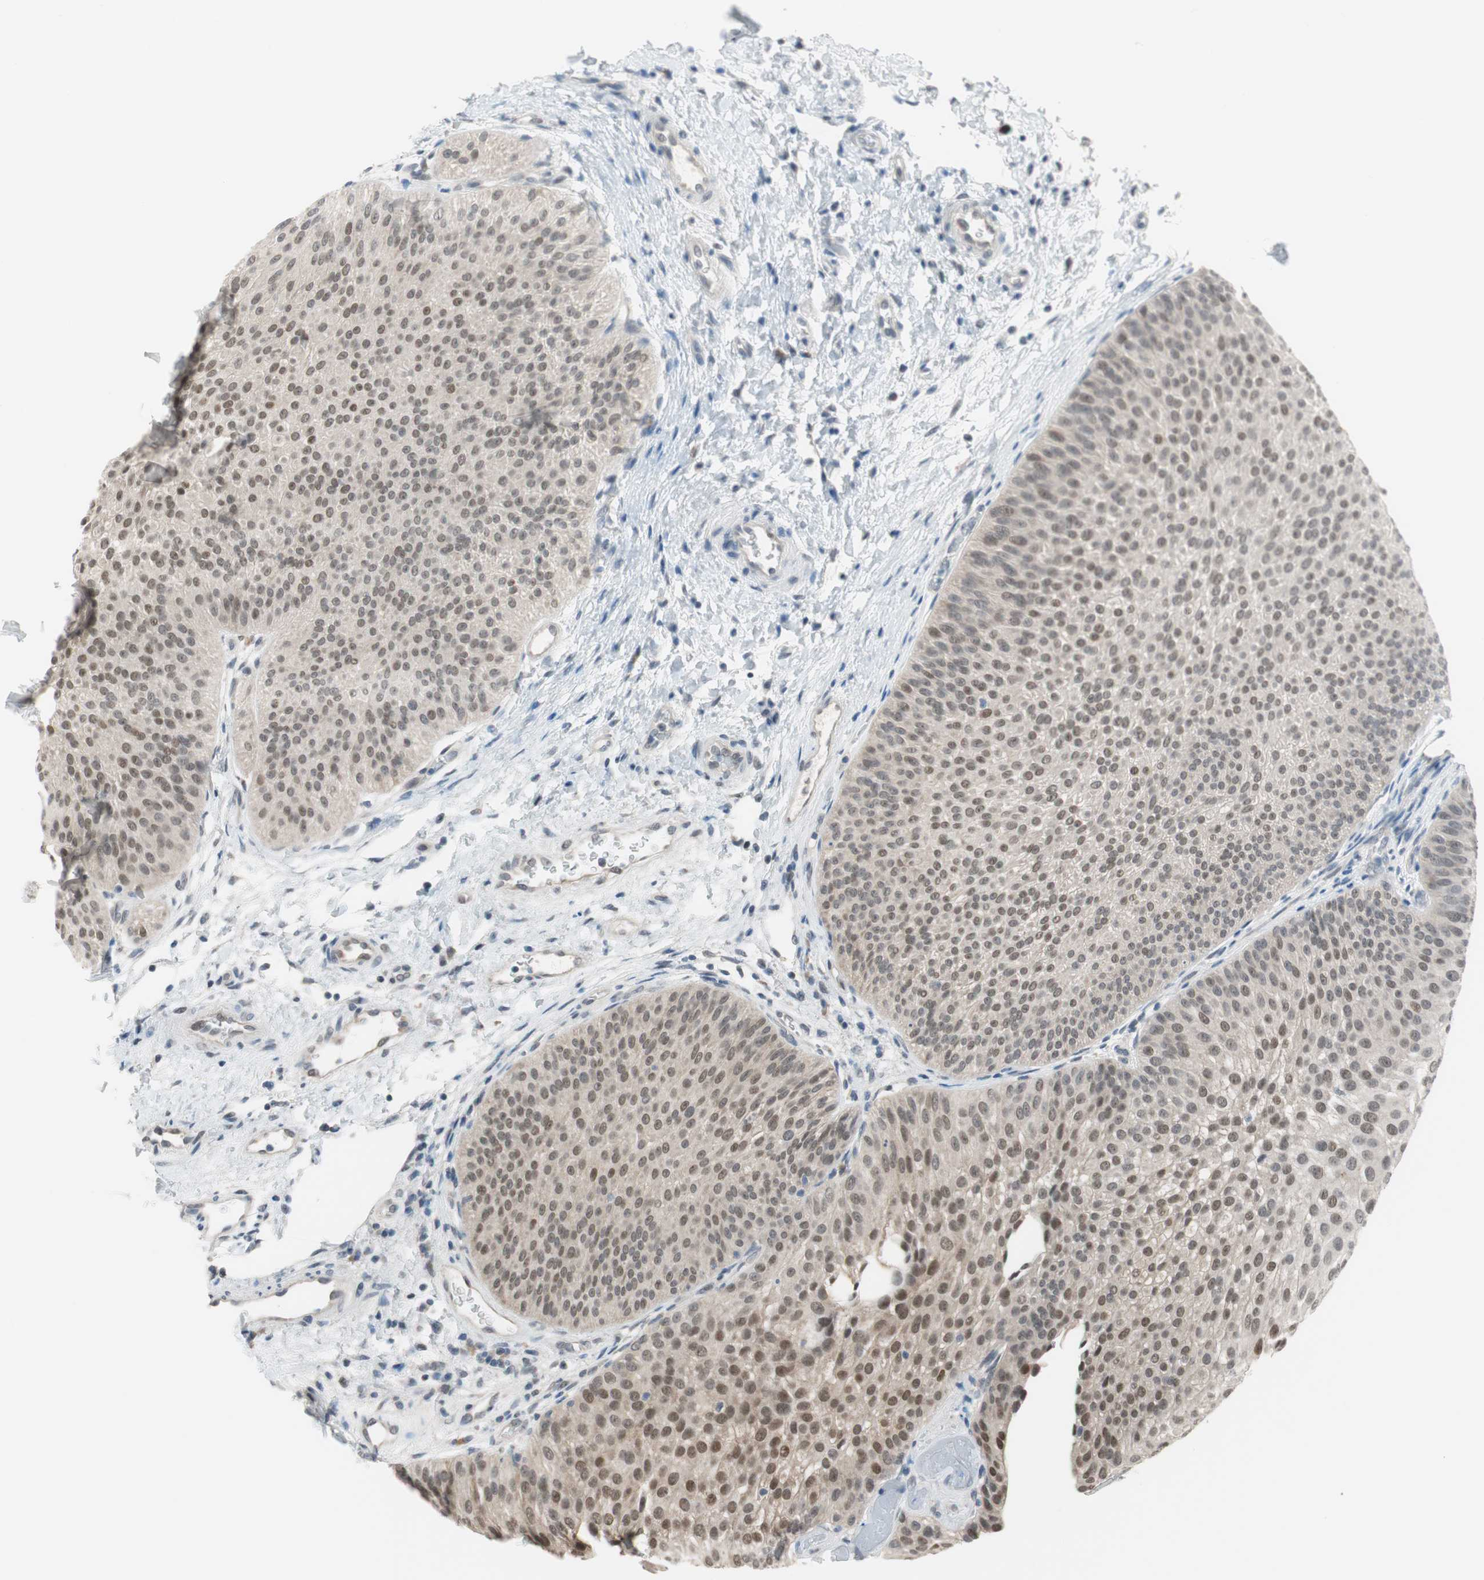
{"staining": {"intensity": "weak", "quantity": "25%-75%", "location": "nuclear"}, "tissue": "urothelial cancer", "cell_type": "Tumor cells", "image_type": "cancer", "snomed": [{"axis": "morphology", "description": "Urothelial carcinoma, Low grade"}, {"axis": "topography", "description": "Urinary bladder"}], "caption": "This photomicrograph demonstrates IHC staining of low-grade urothelial carcinoma, with low weak nuclear expression in approximately 25%-75% of tumor cells.", "gene": "GRHL1", "patient": {"sex": "female", "age": 60}}